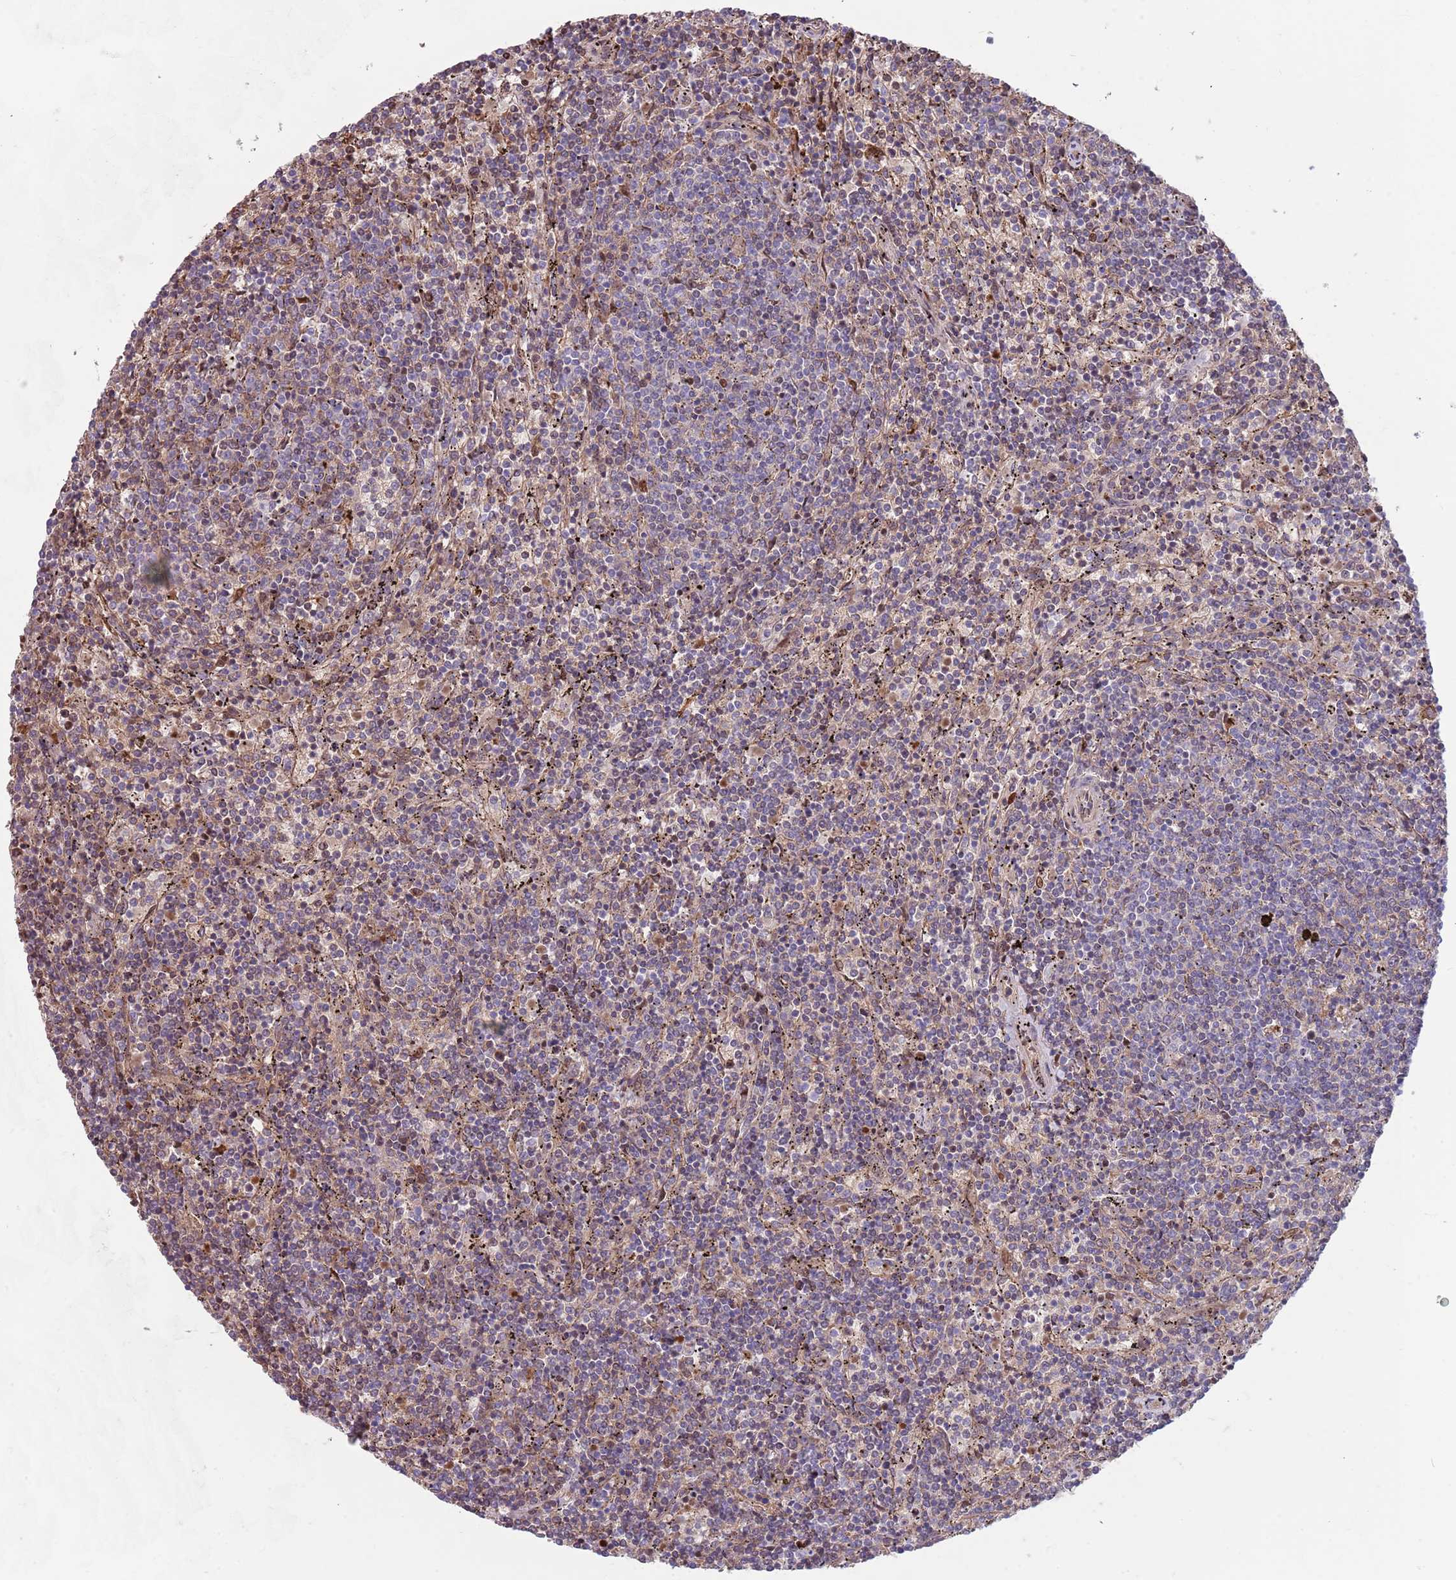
{"staining": {"intensity": "weak", "quantity": "25%-75%", "location": "cytoplasmic/membranous,nuclear"}, "tissue": "lymphoma", "cell_type": "Tumor cells", "image_type": "cancer", "snomed": [{"axis": "morphology", "description": "Malignant lymphoma, non-Hodgkin's type, Low grade"}, {"axis": "topography", "description": "Spleen"}], "caption": "Immunohistochemistry micrograph of human lymphoma stained for a protein (brown), which exhibits low levels of weak cytoplasmic/membranous and nuclear expression in approximately 25%-75% of tumor cells.", "gene": "ZNF14", "patient": {"sex": "female", "age": 50}}